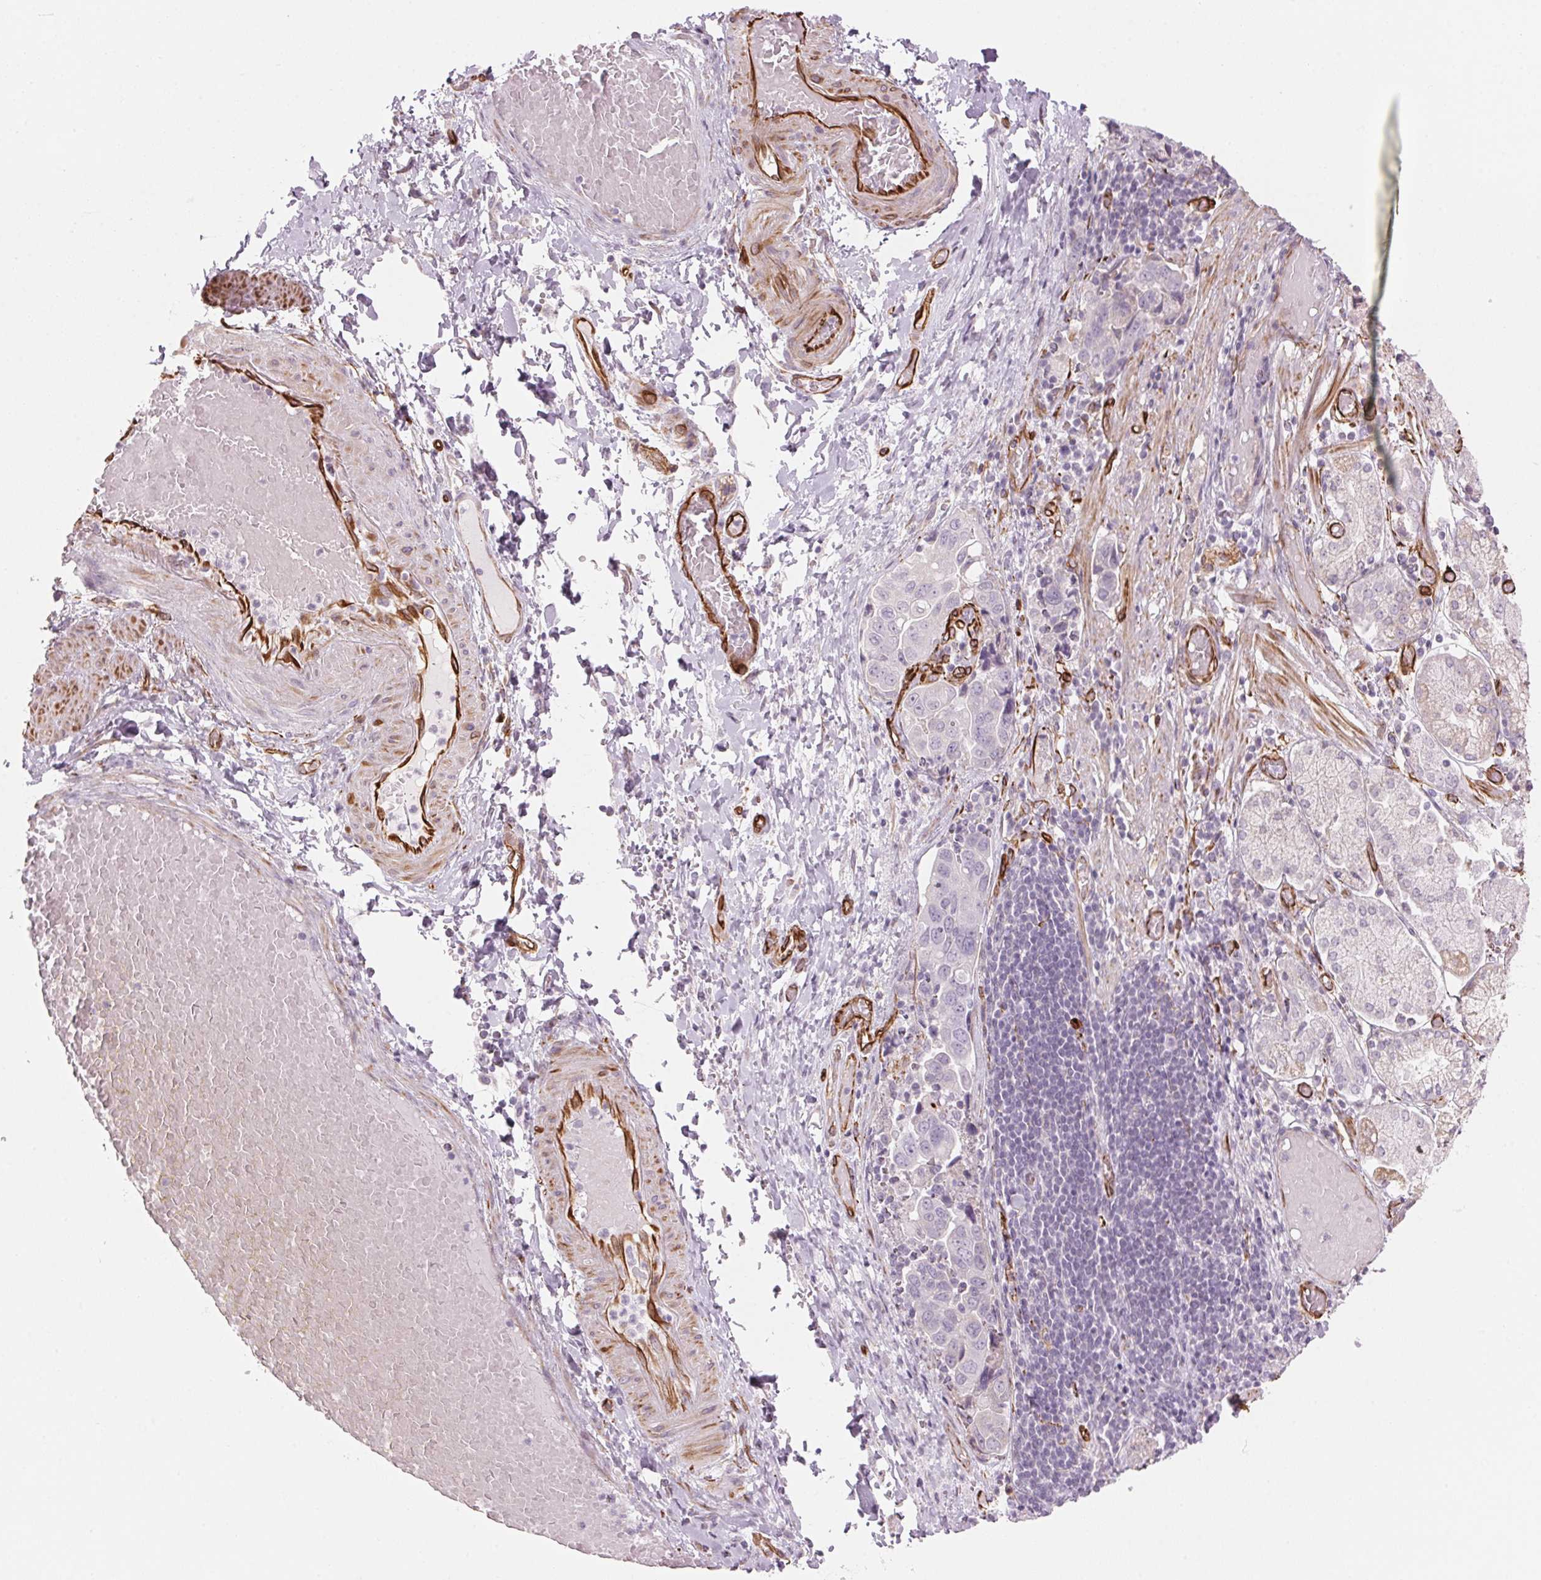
{"staining": {"intensity": "negative", "quantity": "none", "location": "none"}, "tissue": "stomach cancer", "cell_type": "Tumor cells", "image_type": "cancer", "snomed": [{"axis": "morphology", "description": "Adenocarcinoma, NOS"}, {"axis": "topography", "description": "Stomach, upper"}, {"axis": "topography", "description": "Stomach"}], "caption": "Immunohistochemistry (IHC) photomicrograph of human stomach cancer (adenocarcinoma) stained for a protein (brown), which shows no positivity in tumor cells. The staining was performed using DAB (3,3'-diaminobenzidine) to visualize the protein expression in brown, while the nuclei were stained in blue with hematoxylin (Magnification: 20x).", "gene": "CLPS", "patient": {"sex": "male", "age": 62}}